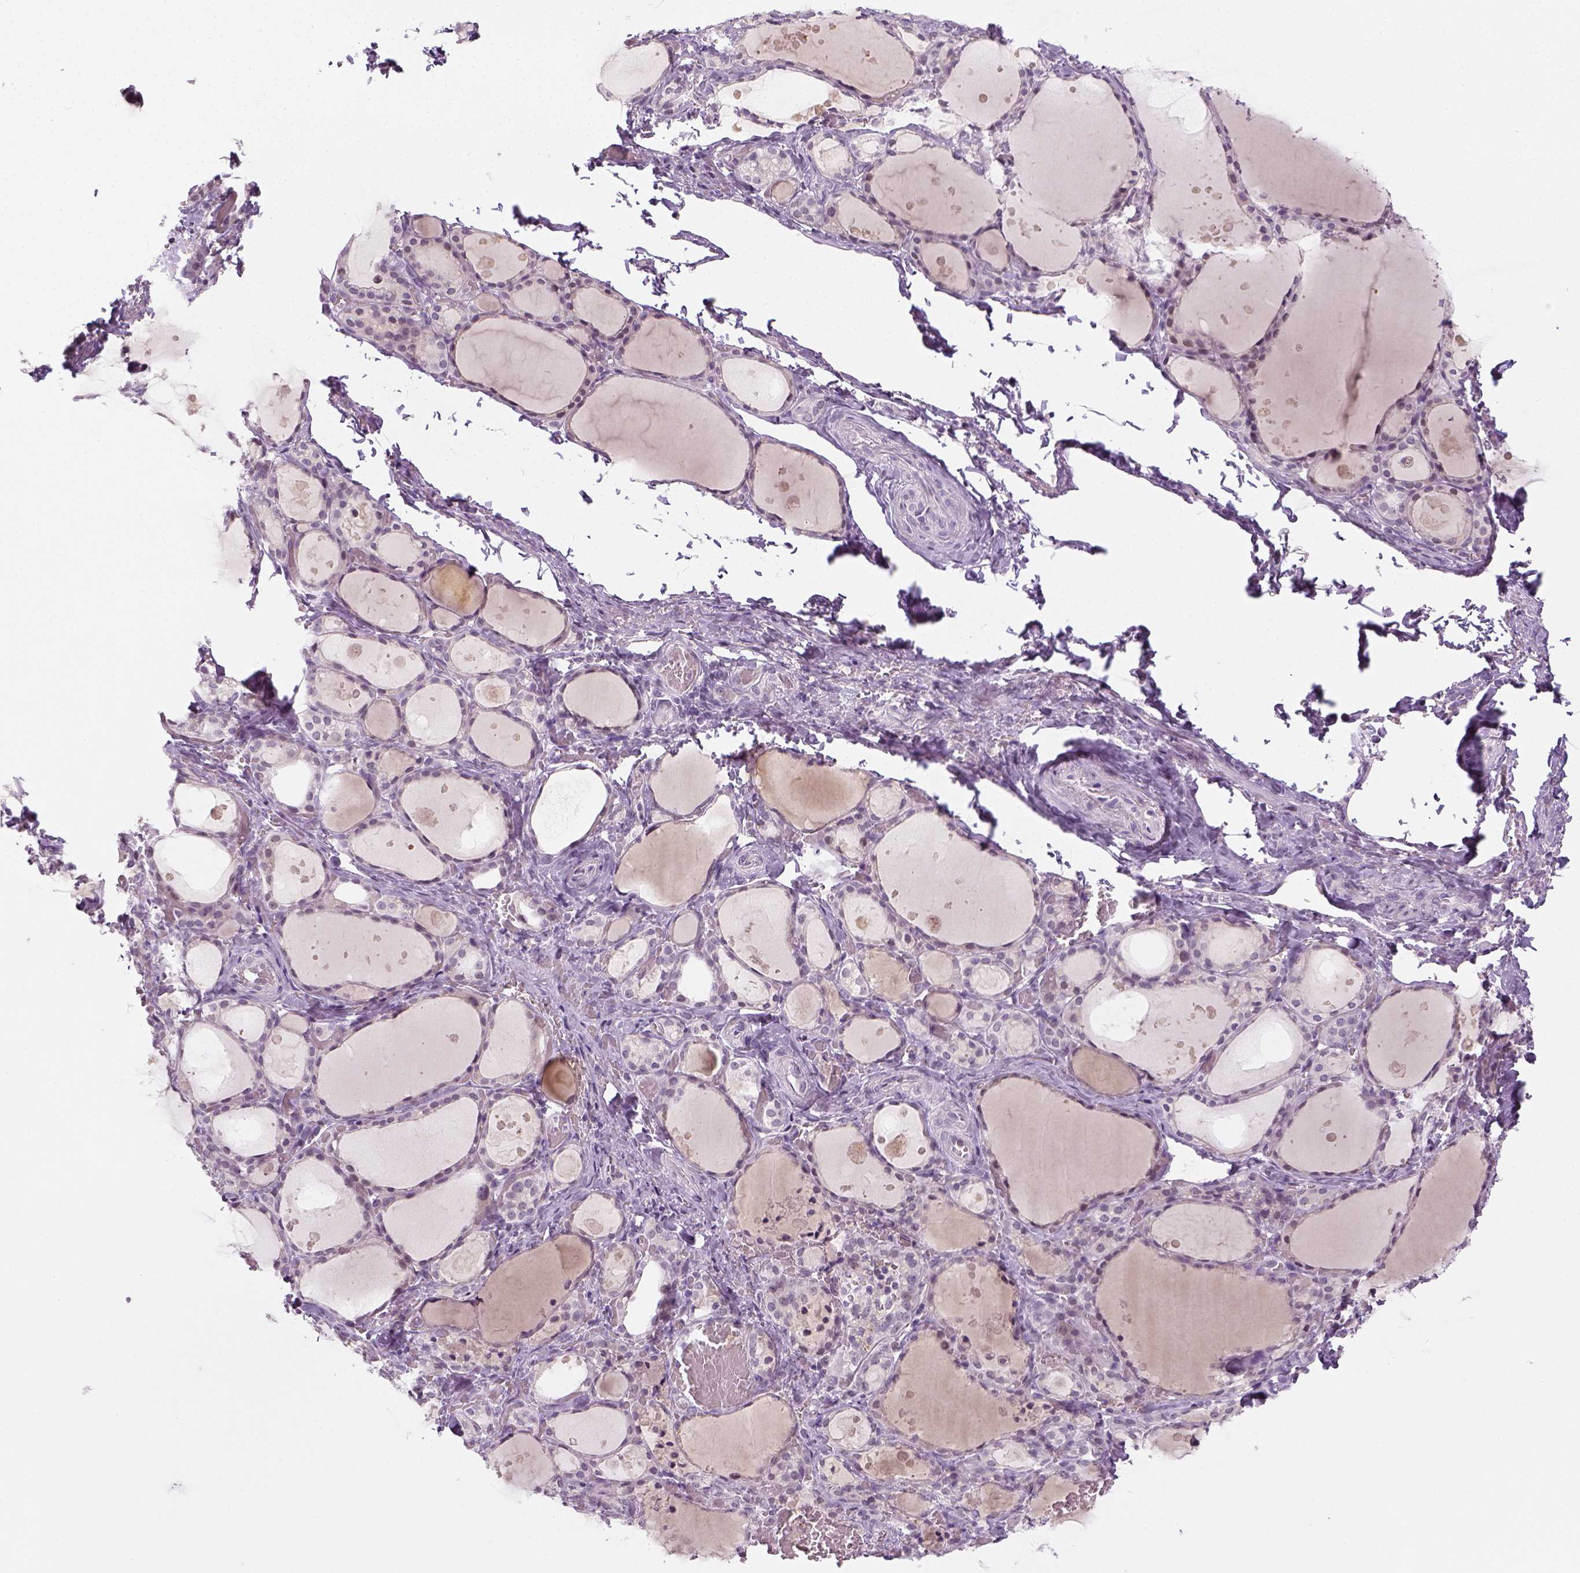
{"staining": {"intensity": "negative", "quantity": "none", "location": "none"}, "tissue": "thyroid gland", "cell_type": "Glandular cells", "image_type": "normal", "snomed": [{"axis": "morphology", "description": "Normal tissue, NOS"}, {"axis": "topography", "description": "Thyroid gland"}], "caption": "Photomicrograph shows no significant protein positivity in glandular cells of normal thyroid gland.", "gene": "MAGEB3", "patient": {"sex": "male", "age": 68}}